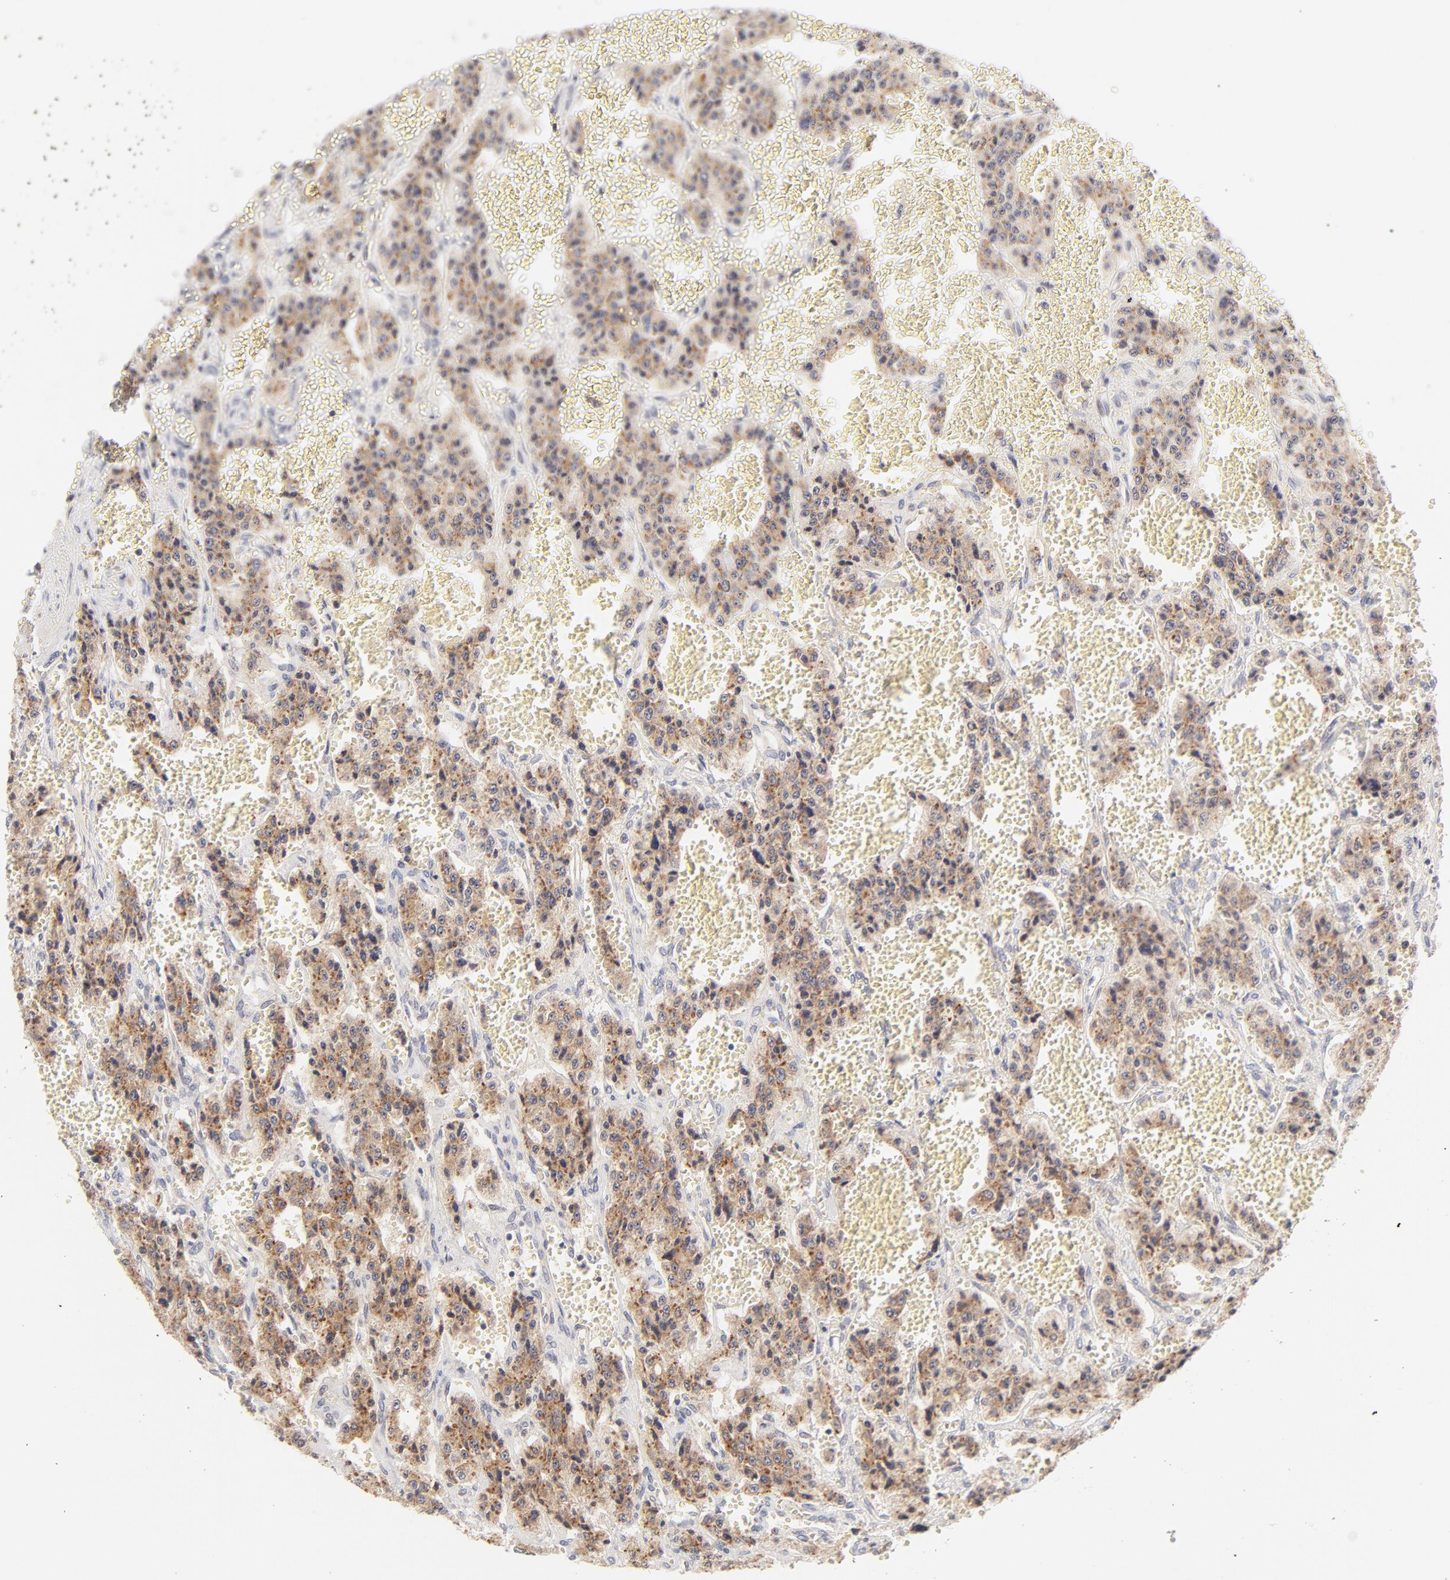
{"staining": {"intensity": "moderate", "quantity": ">75%", "location": "cytoplasmic/membranous"}, "tissue": "carcinoid", "cell_type": "Tumor cells", "image_type": "cancer", "snomed": [{"axis": "morphology", "description": "Carcinoid, malignant, NOS"}, {"axis": "topography", "description": "Small intestine"}], "caption": "Protein staining of malignant carcinoid tissue exhibits moderate cytoplasmic/membranous staining in about >75% of tumor cells.", "gene": "RPS6KA1", "patient": {"sex": "male", "age": 52}}